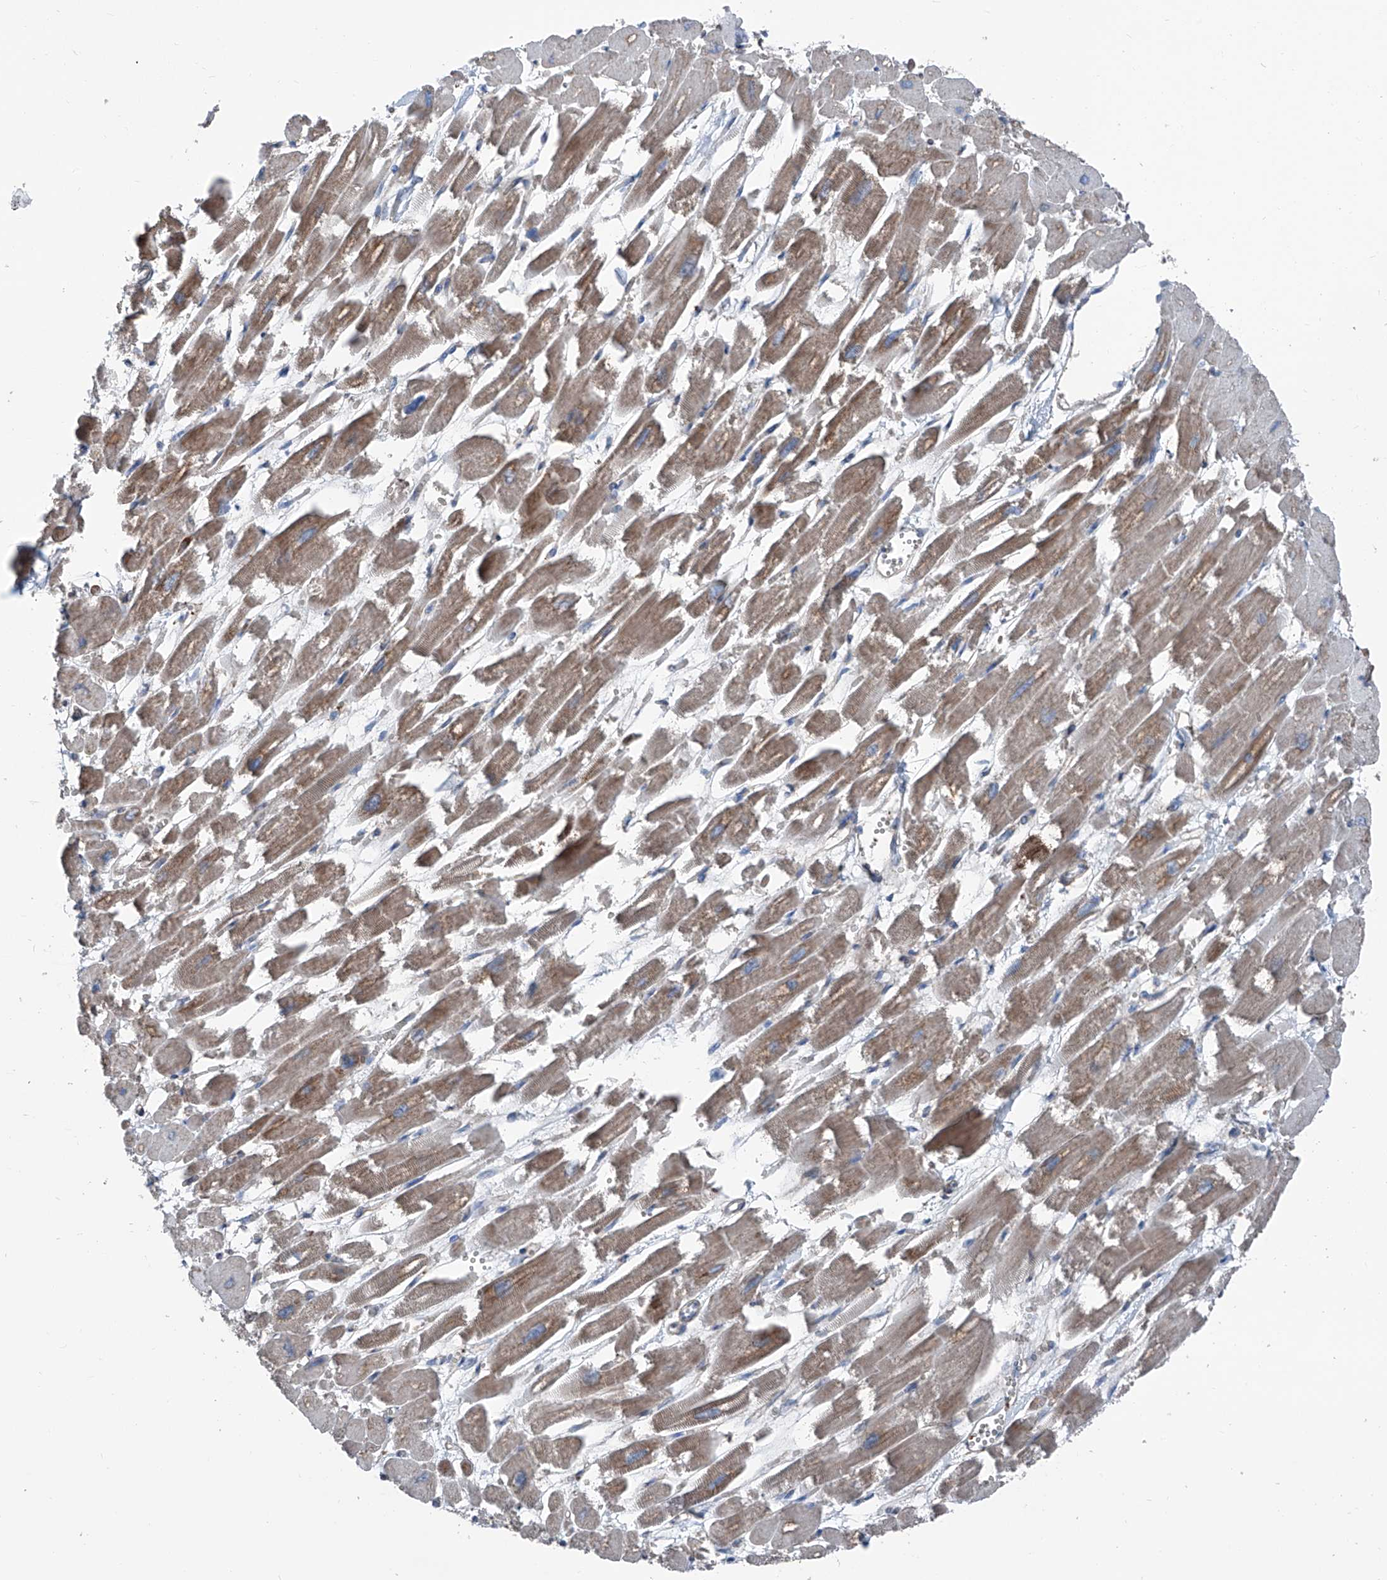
{"staining": {"intensity": "moderate", "quantity": "25%-75%", "location": "cytoplasmic/membranous"}, "tissue": "heart muscle", "cell_type": "Cardiomyocytes", "image_type": "normal", "snomed": [{"axis": "morphology", "description": "Normal tissue, NOS"}, {"axis": "topography", "description": "Heart"}], "caption": "Unremarkable heart muscle was stained to show a protein in brown. There is medium levels of moderate cytoplasmic/membranous staining in approximately 25%-75% of cardiomyocytes.", "gene": "GPAT3", "patient": {"sex": "male", "age": 54}}